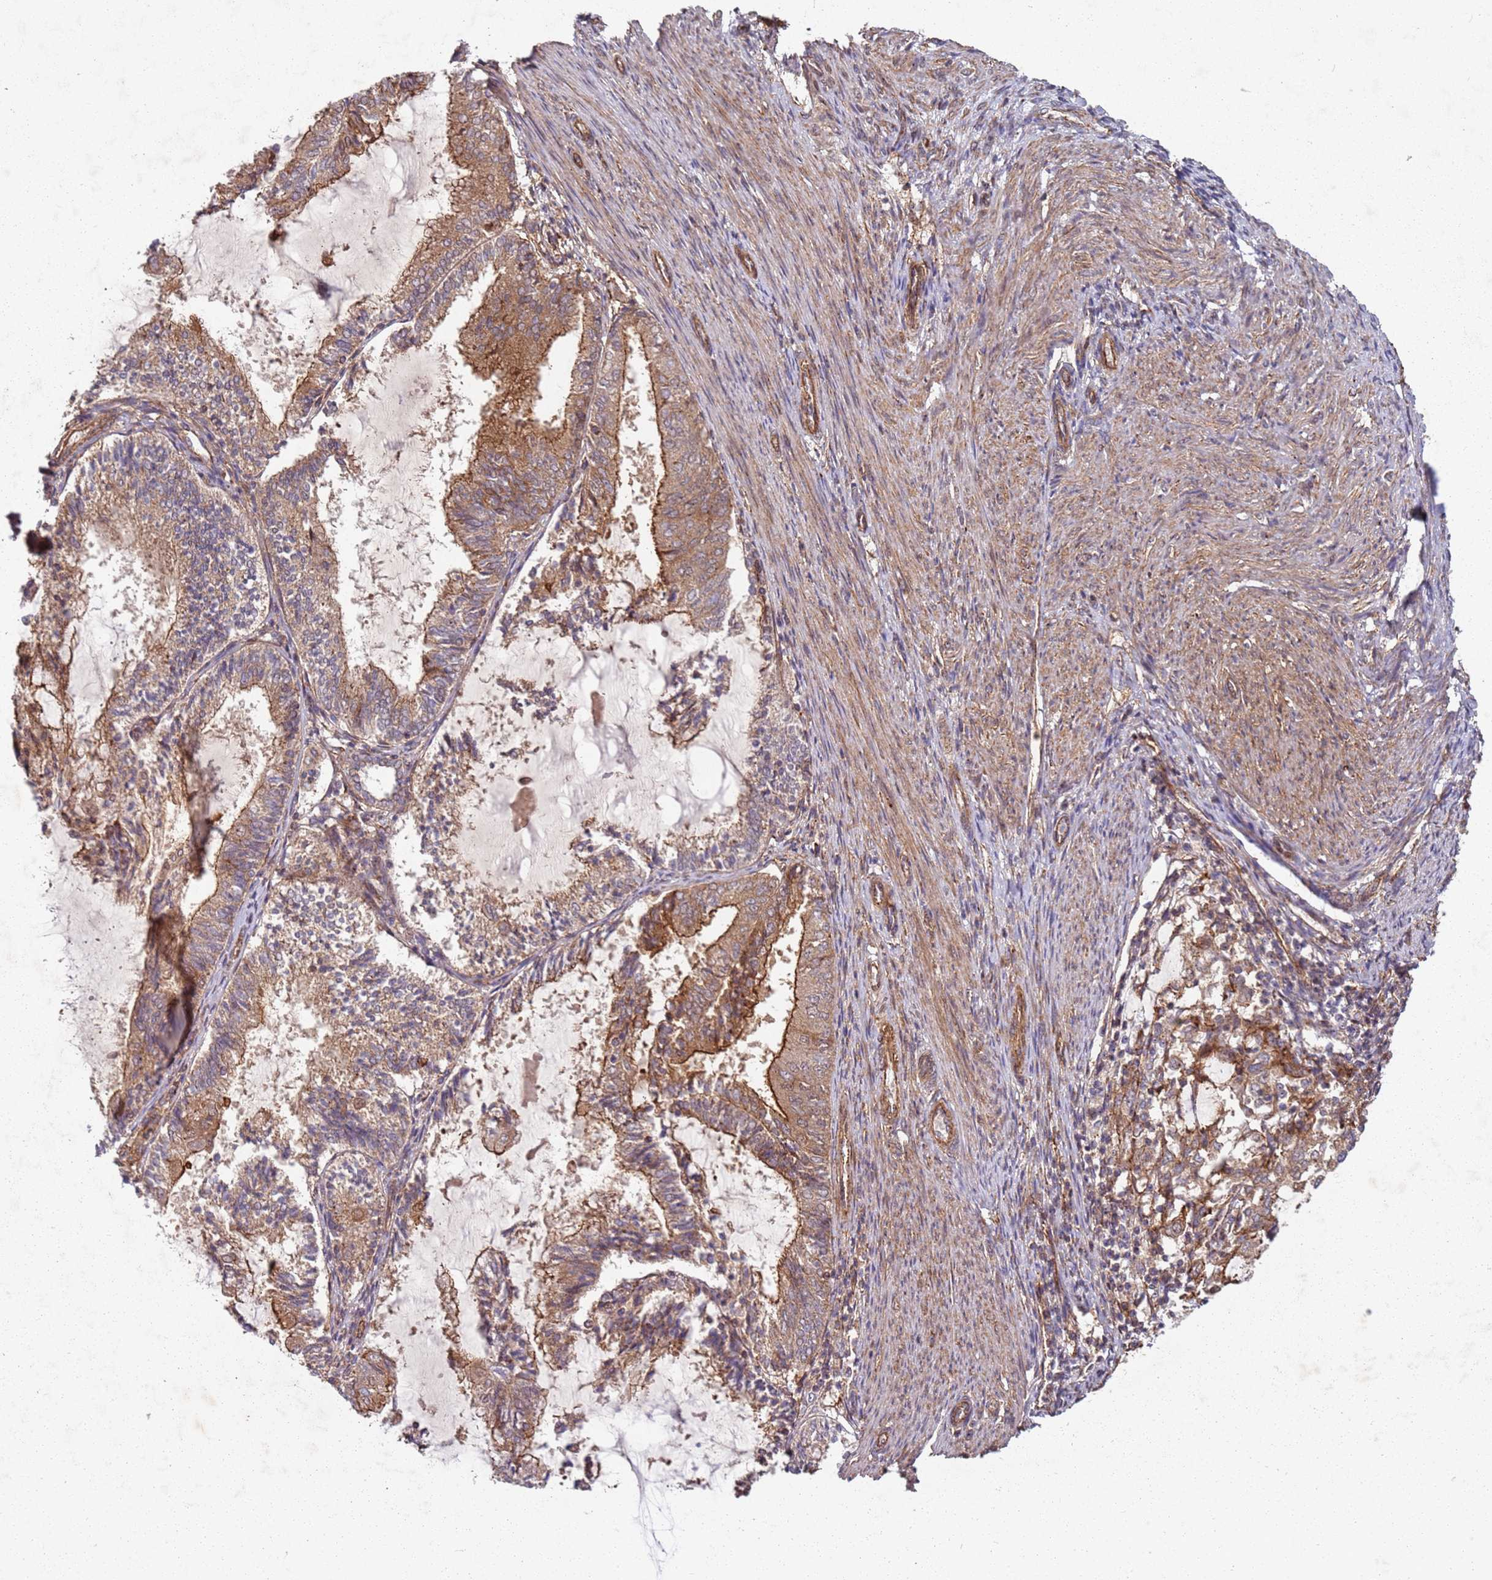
{"staining": {"intensity": "moderate", "quantity": ">75%", "location": "cytoplasmic/membranous"}, "tissue": "endometrial cancer", "cell_type": "Tumor cells", "image_type": "cancer", "snomed": [{"axis": "morphology", "description": "Adenocarcinoma, NOS"}, {"axis": "topography", "description": "Endometrium"}], "caption": "Moderate cytoplasmic/membranous positivity is seen in about >75% of tumor cells in adenocarcinoma (endometrial).", "gene": "C2CD4B", "patient": {"sex": "female", "age": 81}}